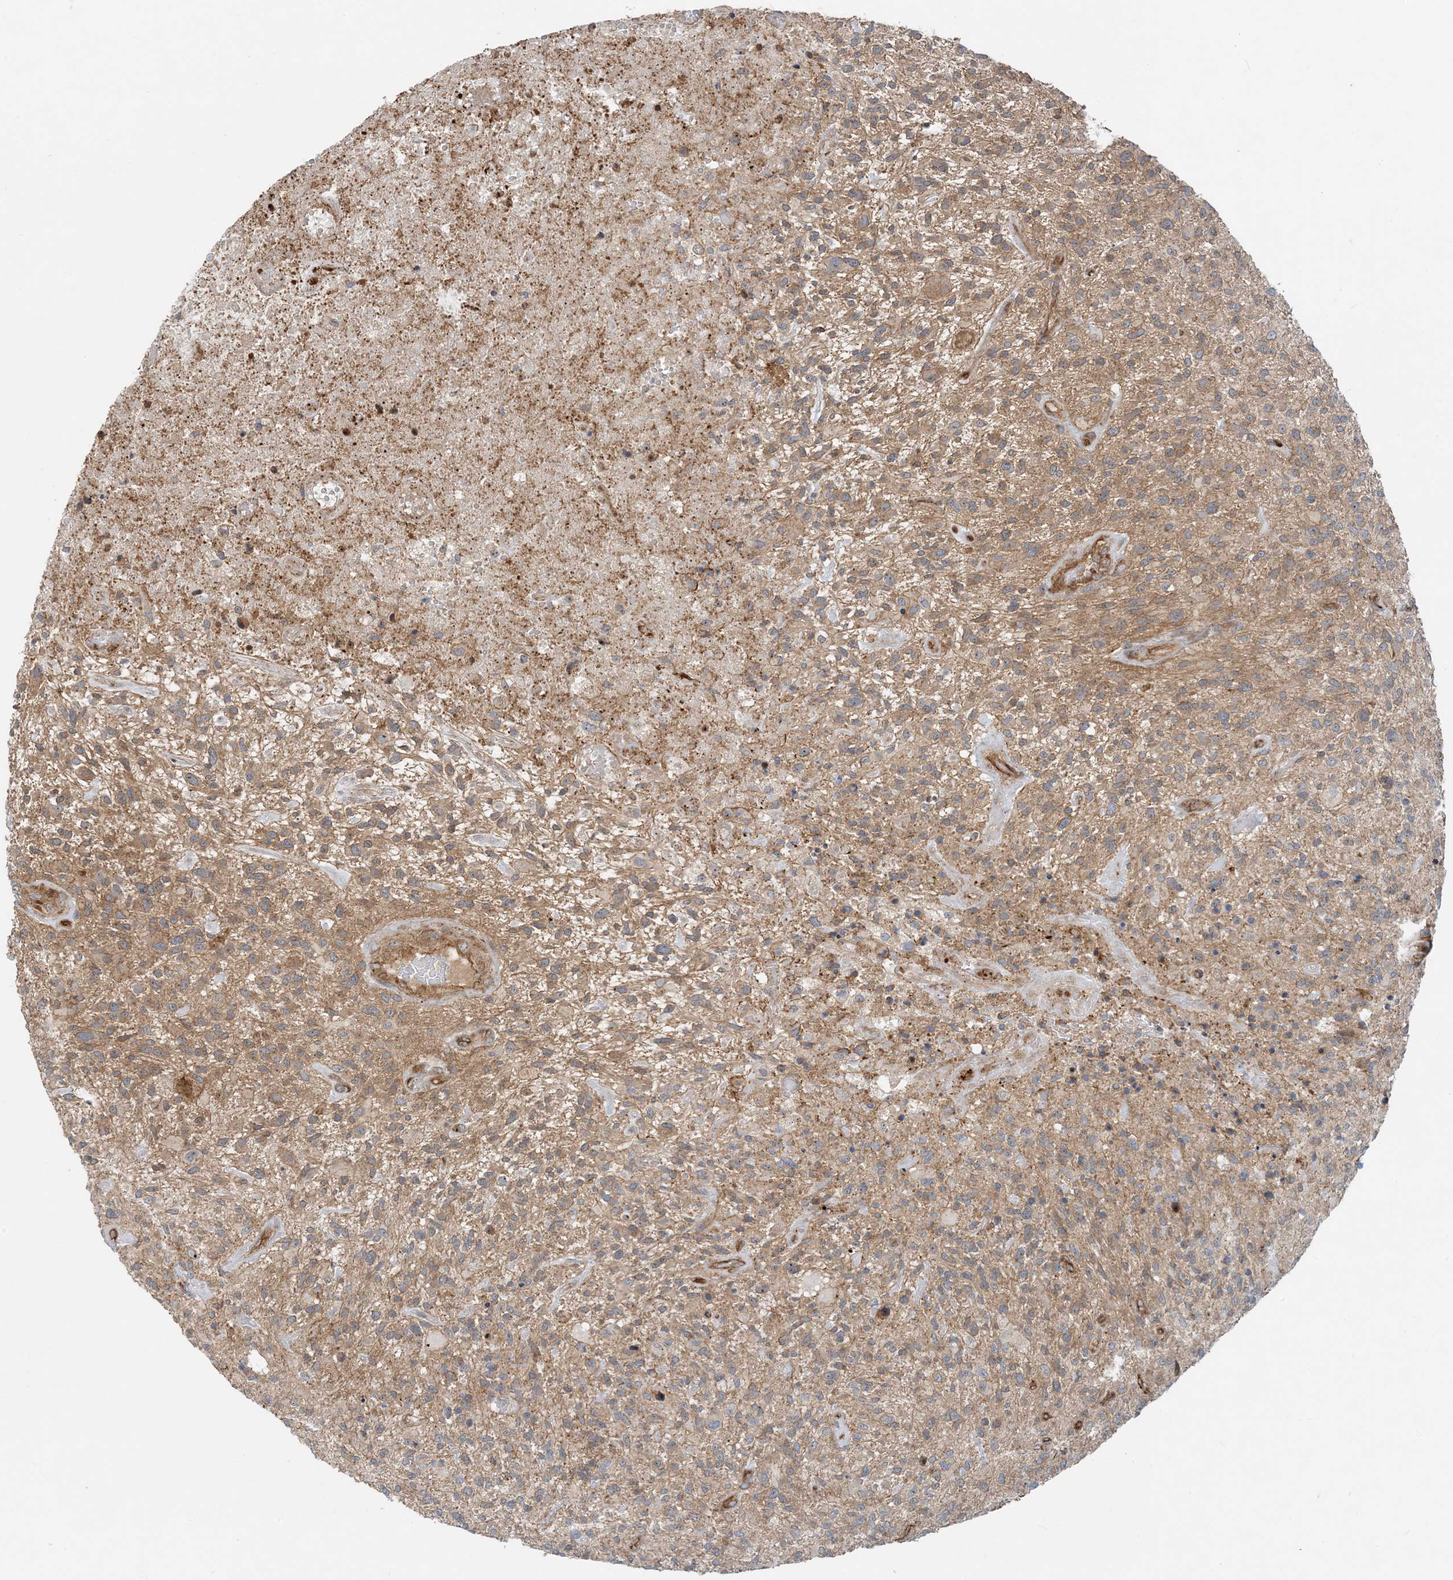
{"staining": {"intensity": "moderate", "quantity": ">75%", "location": "cytoplasmic/membranous"}, "tissue": "glioma", "cell_type": "Tumor cells", "image_type": "cancer", "snomed": [{"axis": "morphology", "description": "Glioma, malignant, High grade"}, {"axis": "topography", "description": "Brain"}], "caption": "An image showing moderate cytoplasmic/membranous expression in about >75% of tumor cells in high-grade glioma (malignant), as visualized by brown immunohistochemical staining.", "gene": "MYL5", "patient": {"sex": "male", "age": 47}}